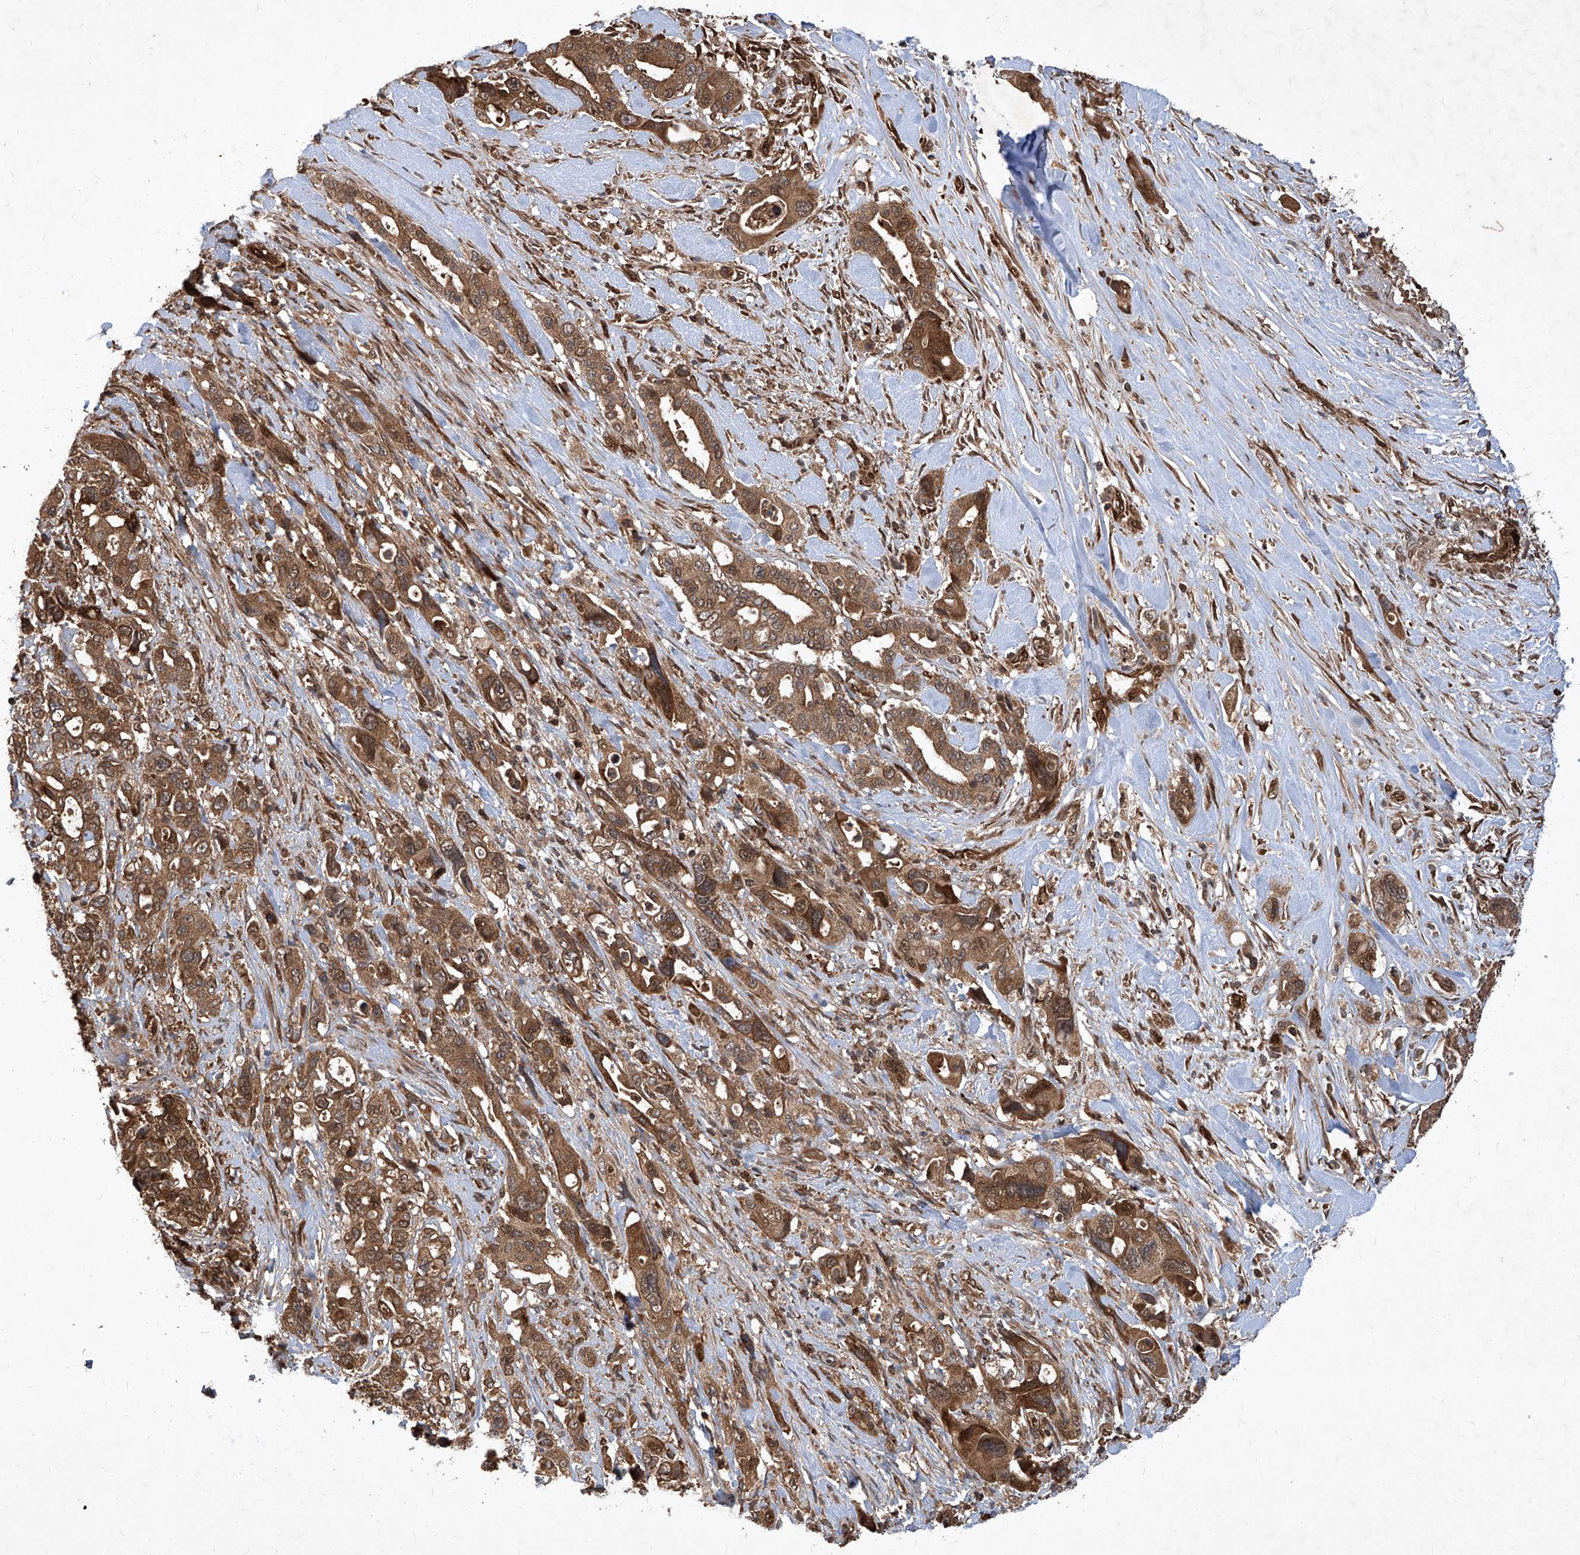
{"staining": {"intensity": "moderate", "quantity": ">75%", "location": "cytoplasmic/membranous,nuclear"}, "tissue": "pancreatic cancer", "cell_type": "Tumor cells", "image_type": "cancer", "snomed": [{"axis": "morphology", "description": "Adenocarcinoma, NOS"}, {"axis": "topography", "description": "Pancreas"}], "caption": "A photomicrograph of human pancreatic cancer stained for a protein demonstrates moderate cytoplasmic/membranous and nuclear brown staining in tumor cells. (DAB IHC with brightfield microscopy, high magnification).", "gene": "MAGED2", "patient": {"sex": "male", "age": 46}}